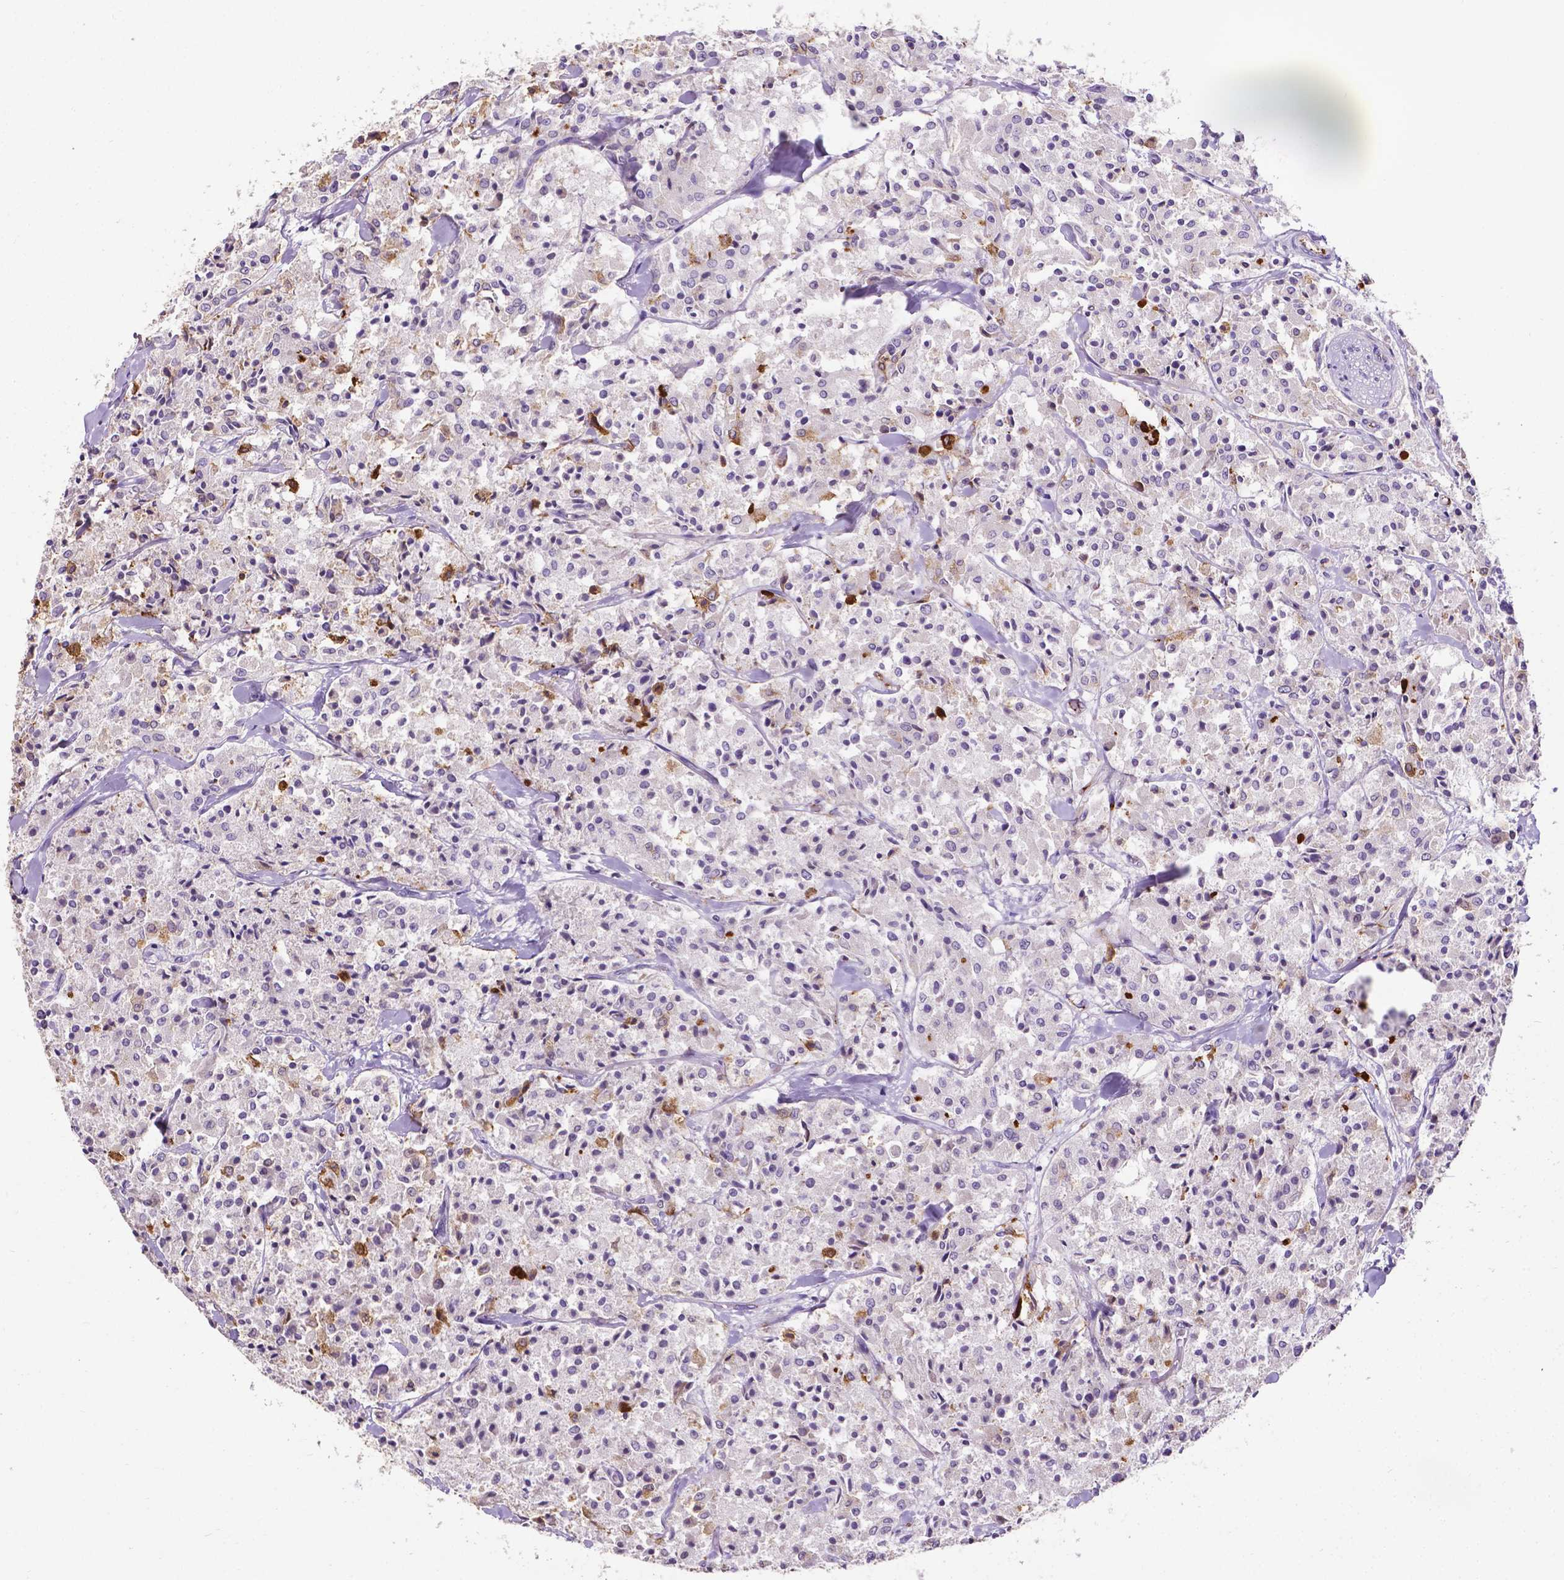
{"staining": {"intensity": "moderate", "quantity": "<25%", "location": "cytoplasmic/membranous"}, "tissue": "carcinoid", "cell_type": "Tumor cells", "image_type": "cancer", "snomed": [{"axis": "morphology", "description": "Carcinoid, malignant, NOS"}, {"axis": "topography", "description": "Lung"}], "caption": "A brown stain labels moderate cytoplasmic/membranous expression of a protein in carcinoid tumor cells.", "gene": "APOE", "patient": {"sex": "male", "age": 71}}